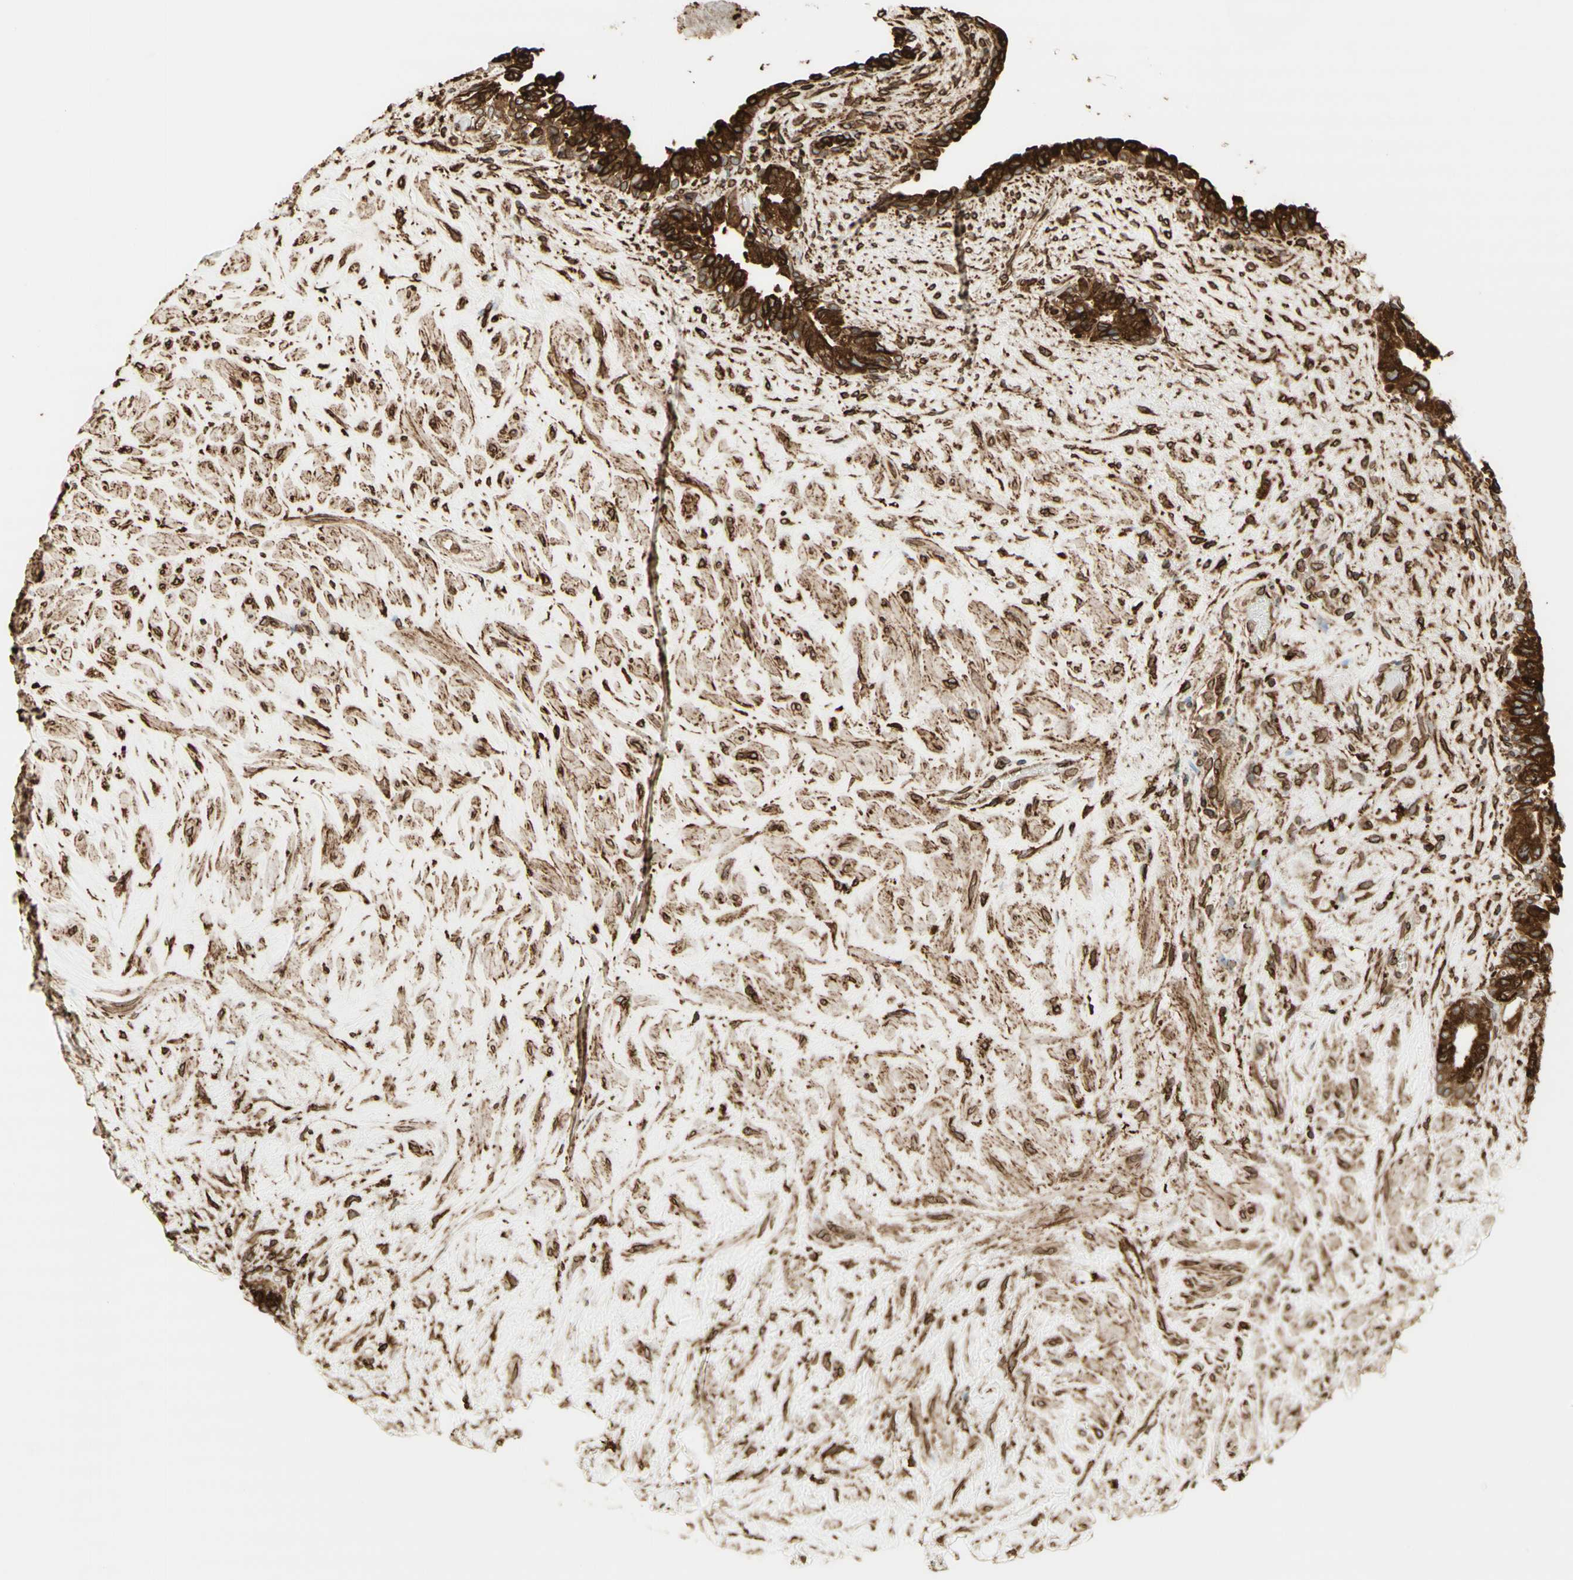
{"staining": {"intensity": "strong", "quantity": ">75%", "location": "cytoplasmic/membranous"}, "tissue": "seminal vesicle", "cell_type": "Glandular cells", "image_type": "normal", "snomed": [{"axis": "morphology", "description": "Normal tissue, NOS"}, {"axis": "topography", "description": "Seminal veicle"}], "caption": "High-power microscopy captured an immunohistochemistry histopathology image of unremarkable seminal vesicle, revealing strong cytoplasmic/membranous expression in approximately >75% of glandular cells.", "gene": "CANX", "patient": {"sex": "male", "age": 63}}